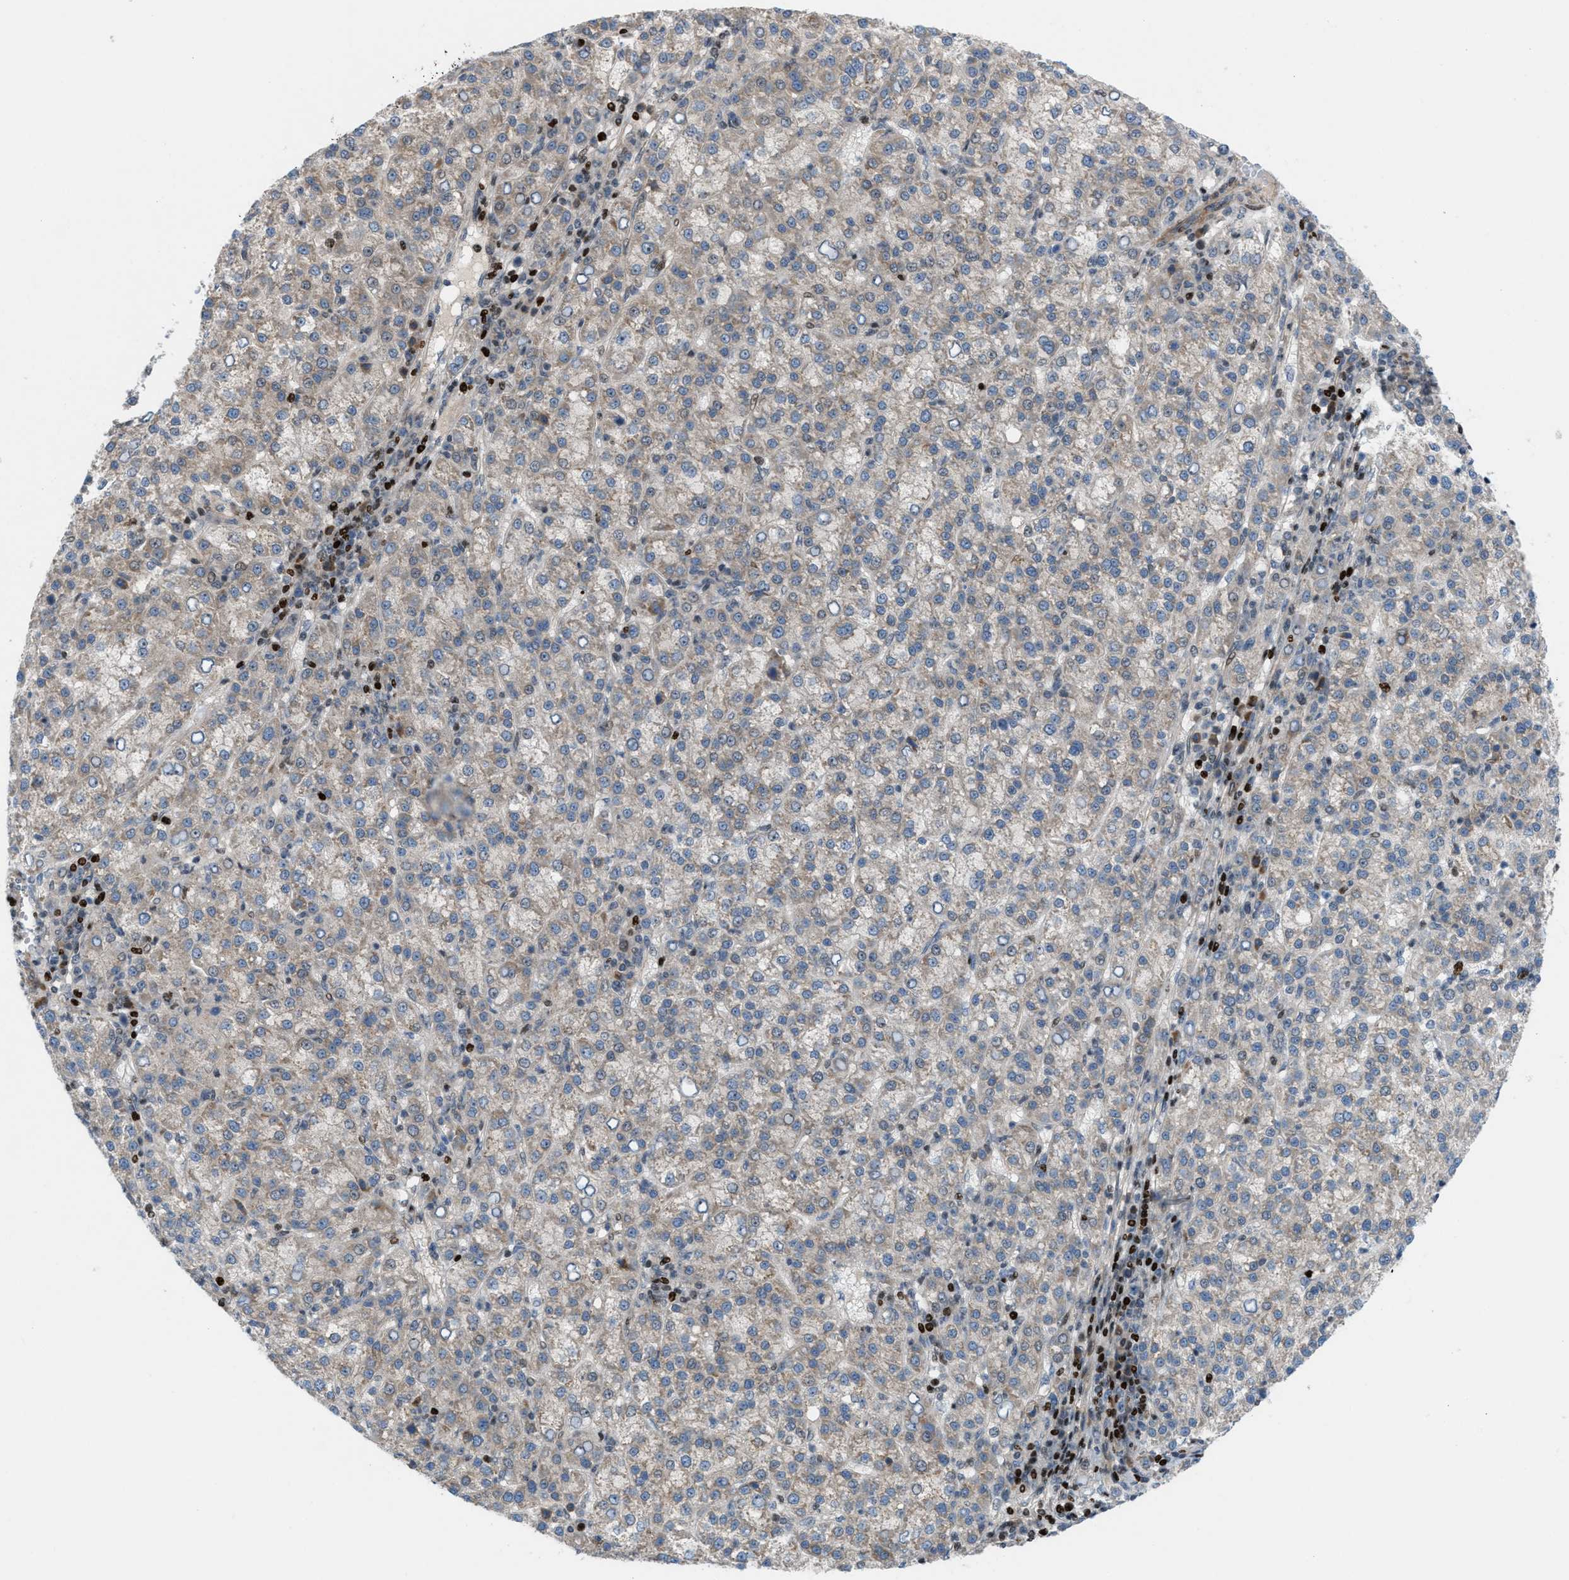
{"staining": {"intensity": "weak", "quantity": "<25%", "location": "cytoplasmic/membranous"}, "tissue": "liver cancer", "cell_type": "Tumor cells", "image_type": "cancer", "snomed": [{"axis": "morphology", "description": "Carcinoma, Hepatocellular, NOS"}, {"axis": "topography", "description": "Liver"}], "caption": "High magnification brightfield microscopy of hepatocellular carcinoma (liver) stained with DAB (3,3'-diaminobenzidine) (brown) and counterstained with hematoxylin (blue): tumor cells show no significant positivity. The staining is performed using DAB (3,3'-diaminobenzidine) brown chromogen with nuclei counter-stained in using hematoxylin.", "gene": "ZNF276", "patient": {"sex": "female", "age": 58}}